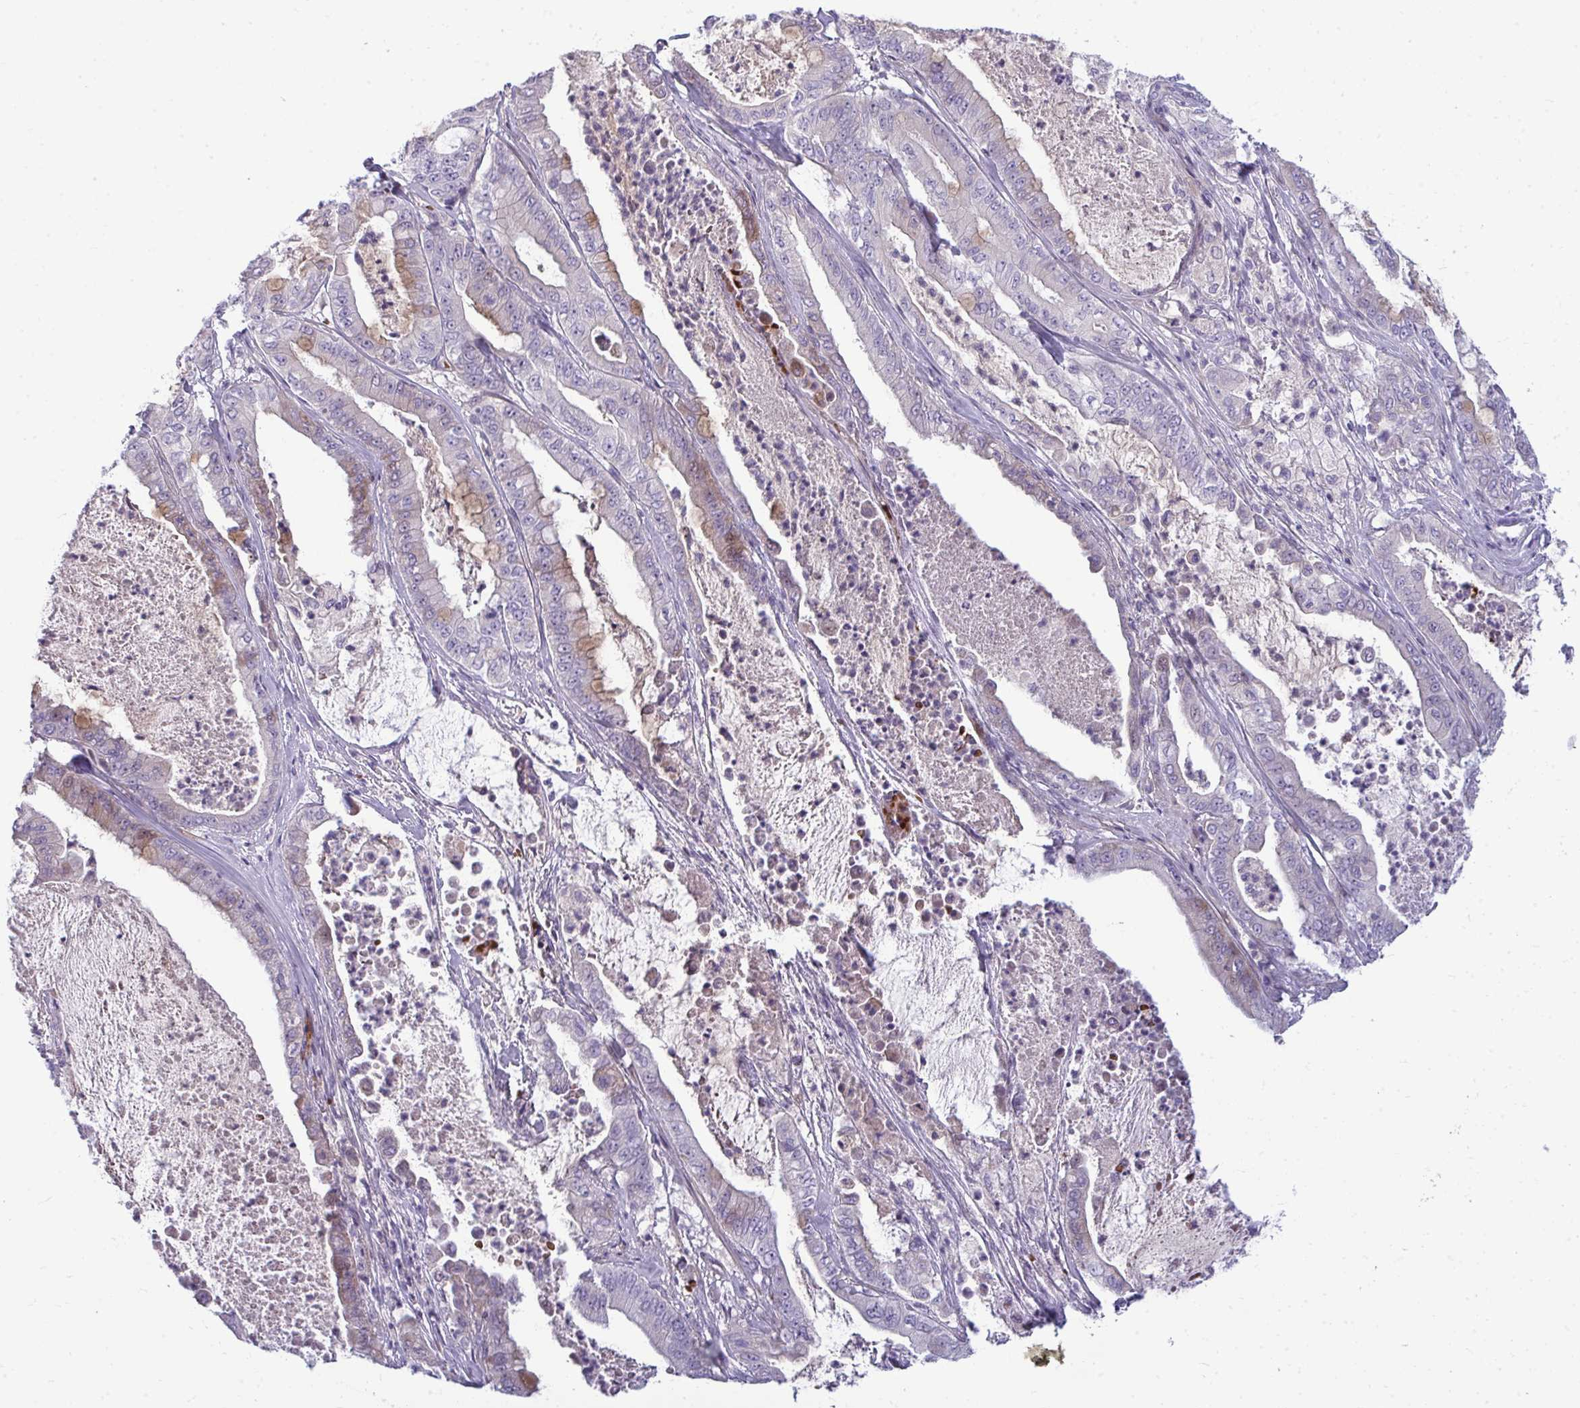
{"staining": {"intensity": "weak", "quantity": "<25%", "location": "cytoplasmic/membranous"}, "tissue": "pancreatic cancer", "cell_type": "Tumor cells", "image_type": "cancer", "snomed": [{"axis": "morphology", "description": "Adenocarcinoma, NOS"}, {"axis": "topography", "description": "Pancreas"}], "caption": "The IHC photomicrograph has no significant expression in tumor cells of pancreatic cancer tissue.", "gene": "SLC14A1", "patient": {"sex": "male", "age": 71}}